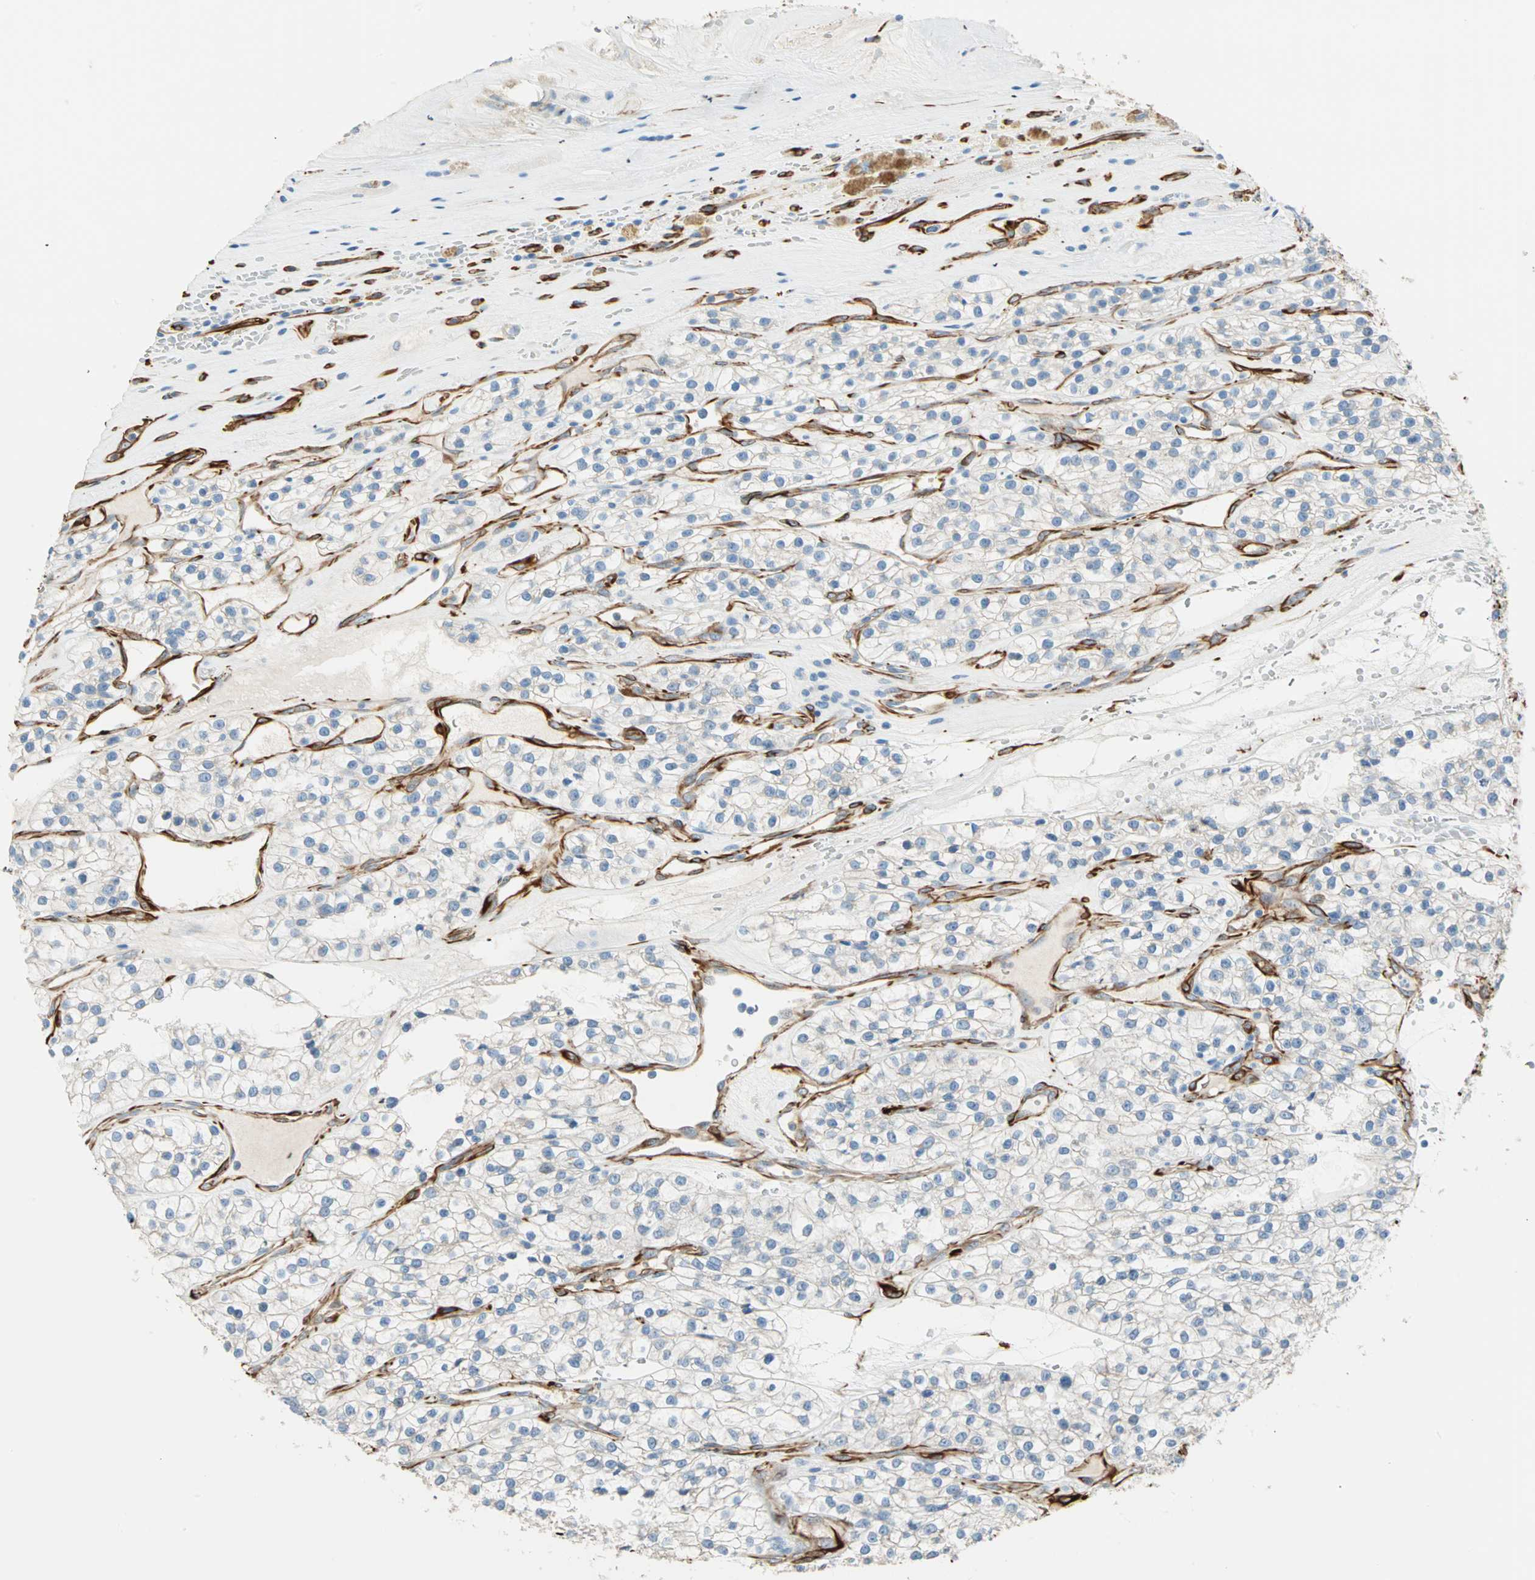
{"staining": {"intensity": "negative", "quantity": "none", "location": "none"}, "tissue": "renal cancer", "cell_type": "Tumor cells", "image_type": "cancer", "snomed": [{"axis": "morphology", "description": "Adenocarcinoma, NOS"}, {"axis": "topography", "description": "Kidney"}], "caption": "Tumor cells show no significant protein staining in renal cancer (adenocarcinoma). The staining was performed using DAB to visualize the protein expression in brown, while the nuclei were stained in blue with hematoxylin (Magnification: 20x).", "gene": "NES", "patient": {"sex": "female", "age": 57}}